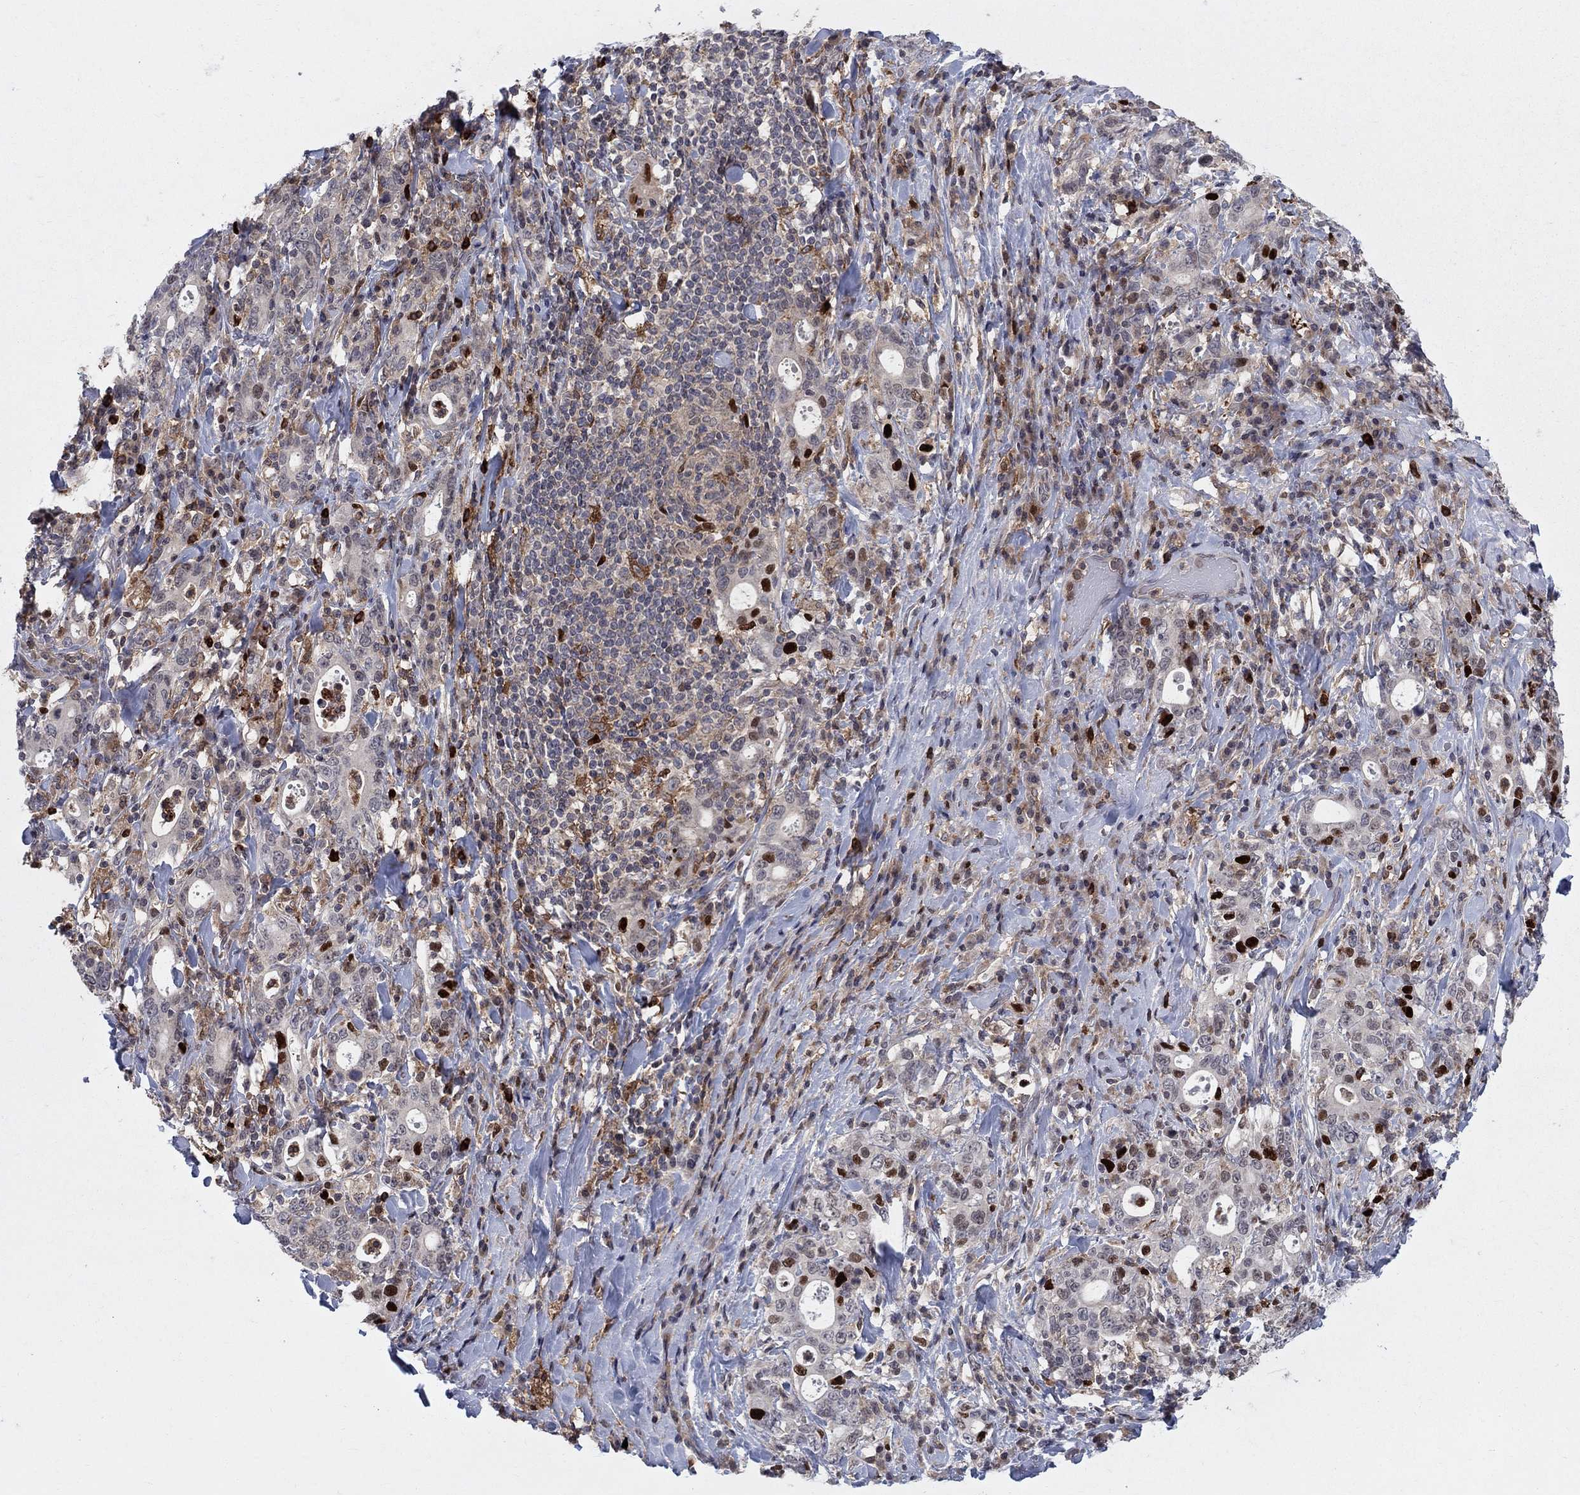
{"staining": {"intensity": "strong", "quantity": "<25%", "location": "nuclear"}, "tissue": "stomach cancer", "cell_type": "Tumor cells", "image_type": "cancer", "snomed": [{"axis": "morphology", "description": "Adenocarcinoma, NOS"}, {"axis": "topography", "description": "Stomach"}], "caption": "Stomach cancer was stained to show a protein in brown. There is medium levels of strong nuclear positivity in about <25% of tumor cells.", "gene": "ZNHIT3", "patient": {"sex": "male", "age": 79}}